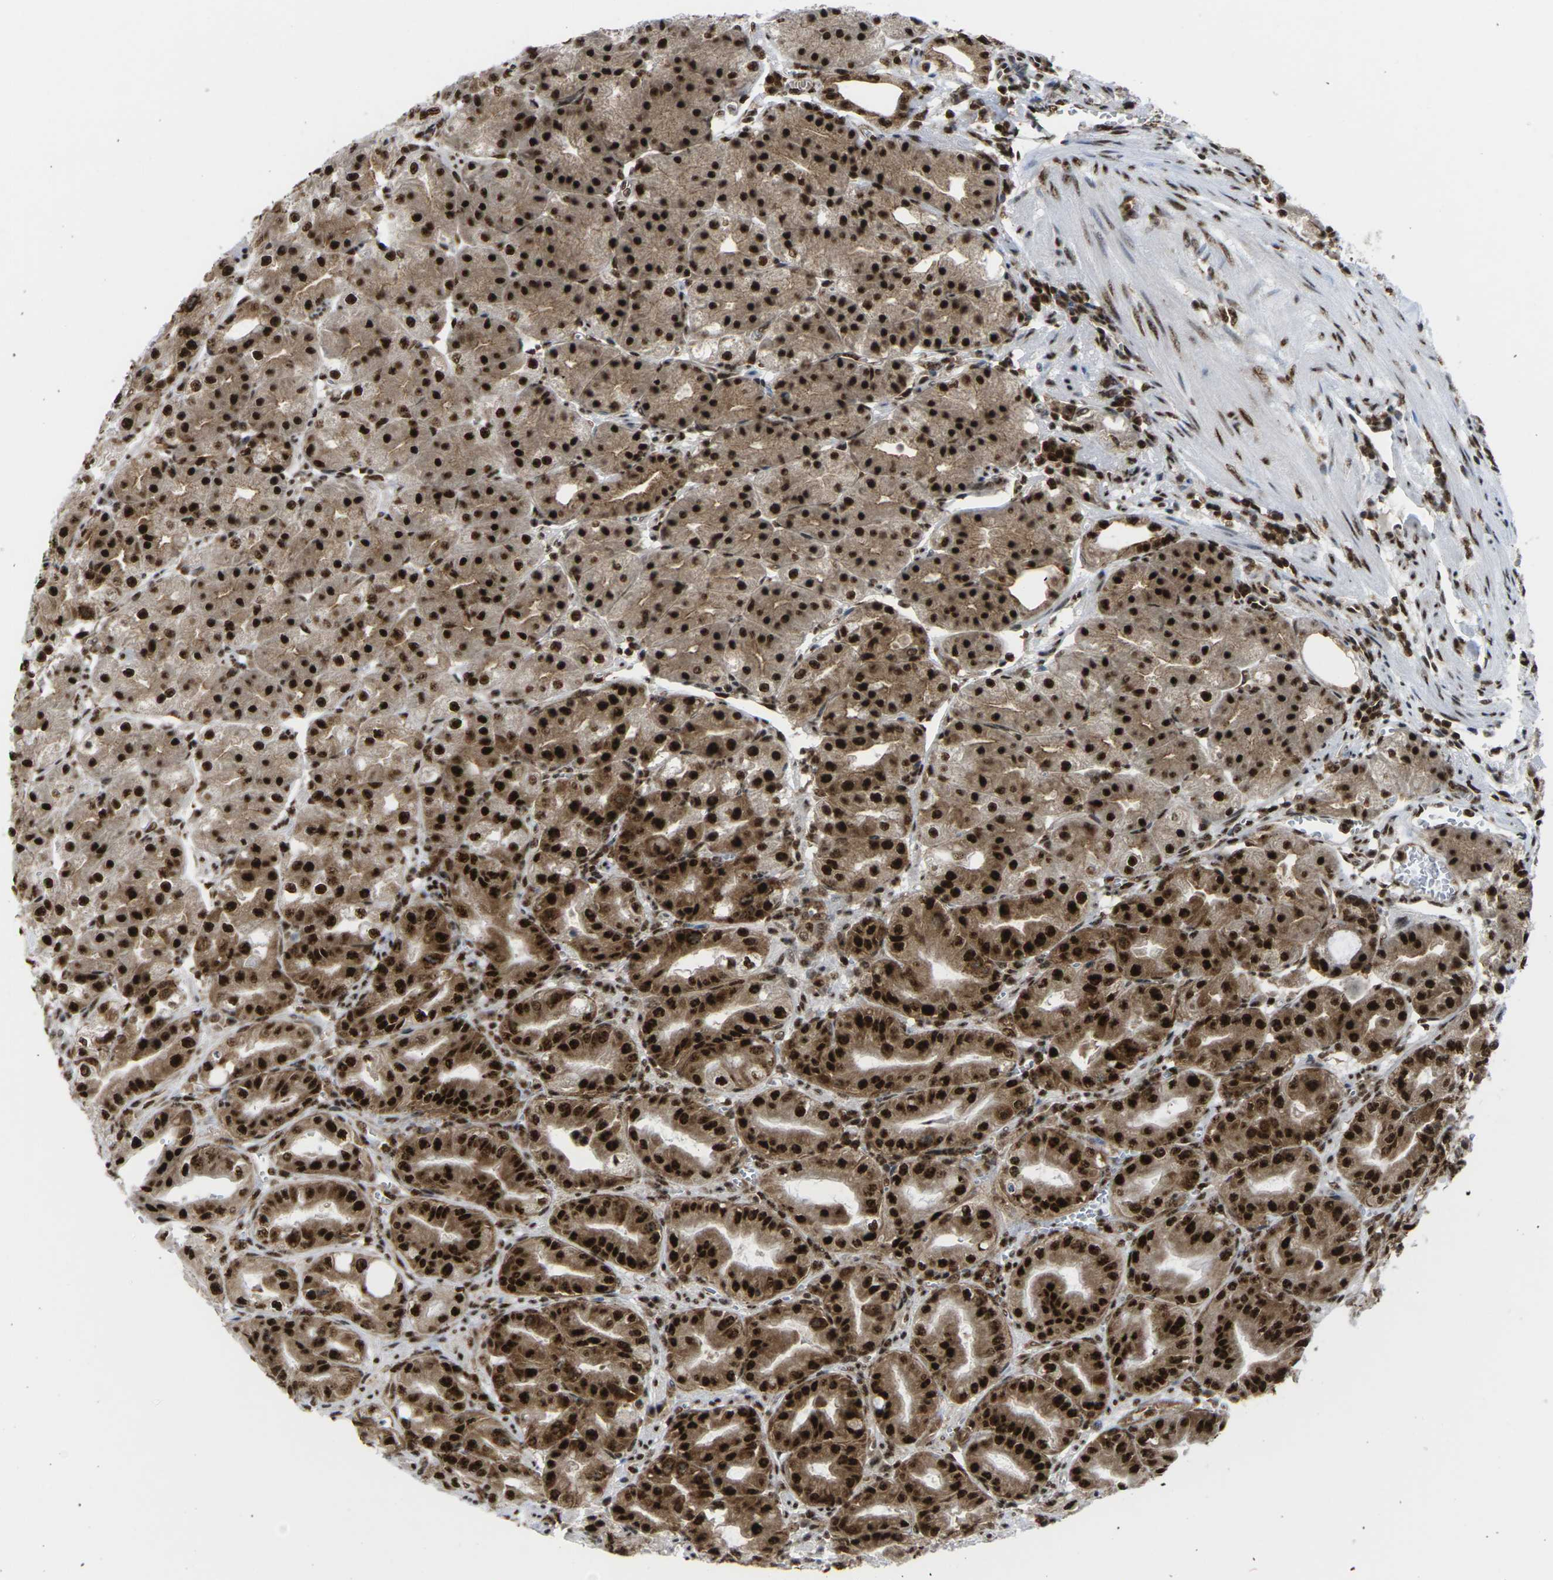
{"staining": {"intensity": "strong", "quantity": ">75%", "location": "cytoplasmic/membranous,nuclear"}, "tissue": "stomach", "cell_type": "Glandular cells", "image_type": "normal", "snomed": [{"axis": "morphology", "description": "Normal tissue, NOS"}, {"axis": "topography", "description": "Stomach, lower"}], "caption": "Immunohistochemistry of benign stomach reveals high levels of strong cytoplasmic/membranous,nuclear expression in approximately >75% of glandular cells. The protein of interest is stained brown, and the nuclei are stained in blue (DAB (3,3'-diaminobenzidine) IHC with brightfield microscopy, high magnification).", "gene": "MAGOH", "patient": {"sex": "male", "age": 71}}